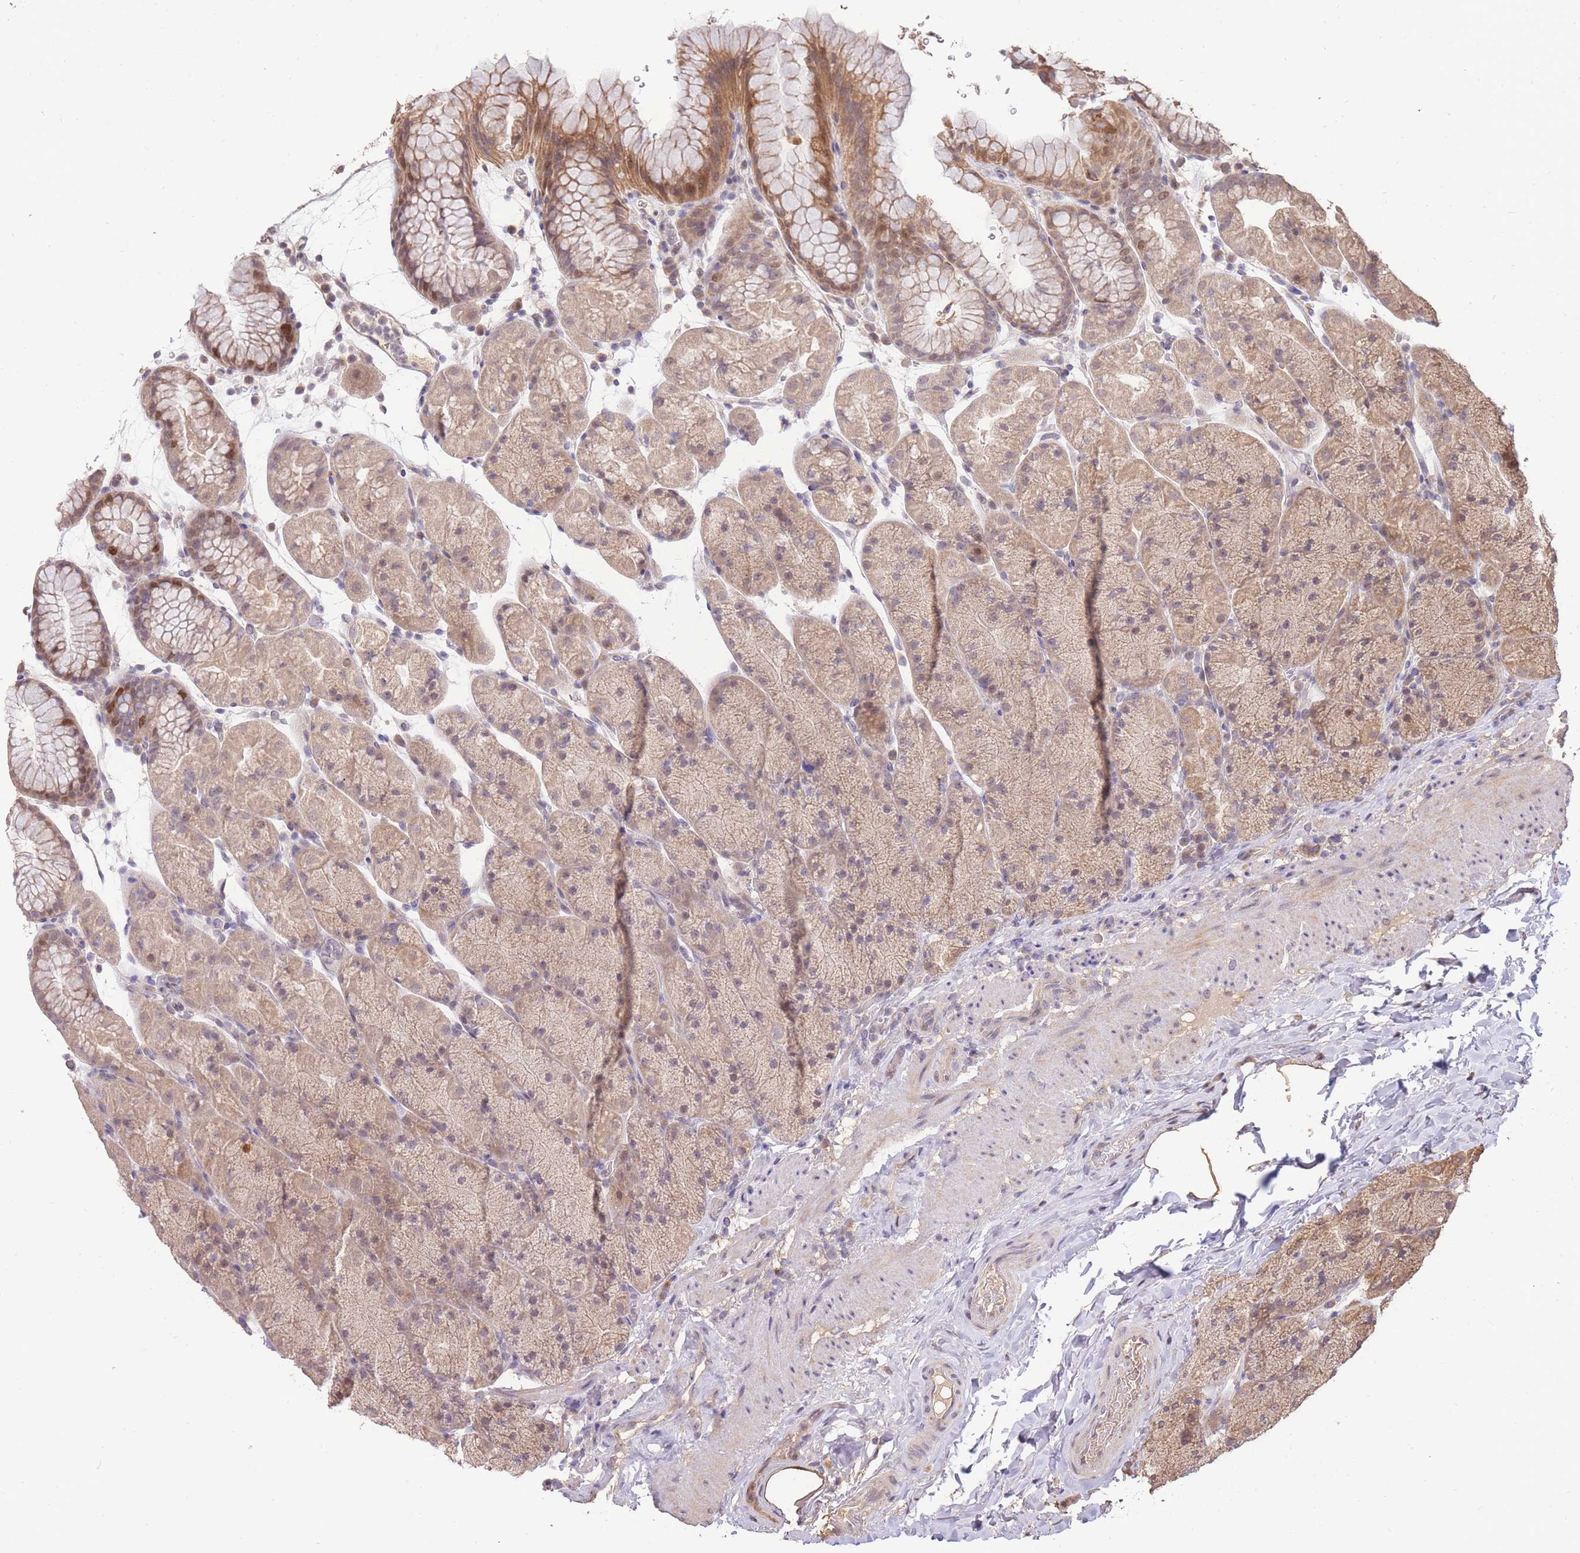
{"staining": {"intensity": "moderate", "quantity": ">75%", "location": "cytoplasmic/membranous,nuclear"}, "tissue": "stomach", "cell_type": "Glandular cells", "image_type": "normal", "snomed": [{"axis": "morphology", "description": "Normal tissue, NOS"}, {"axis": "topography", "description": "Stomach, upper"}, {"axis": "topography", "description": "Stomach, lower"}], "caption": "The image demonstrates immunohistochemical staining of normal stomach. There is moderate cytoplasmic/membranous,nuclear positivity is present in approximately >75% of glandular cells. Using DAB (3,3'-diaminobenzidine) (brown) and hematoxylin (blue) stains, captured at high magnification using brightfield microscopy.", "gene": "RGS14", "patient": {"sex": "male", "age": 67}}